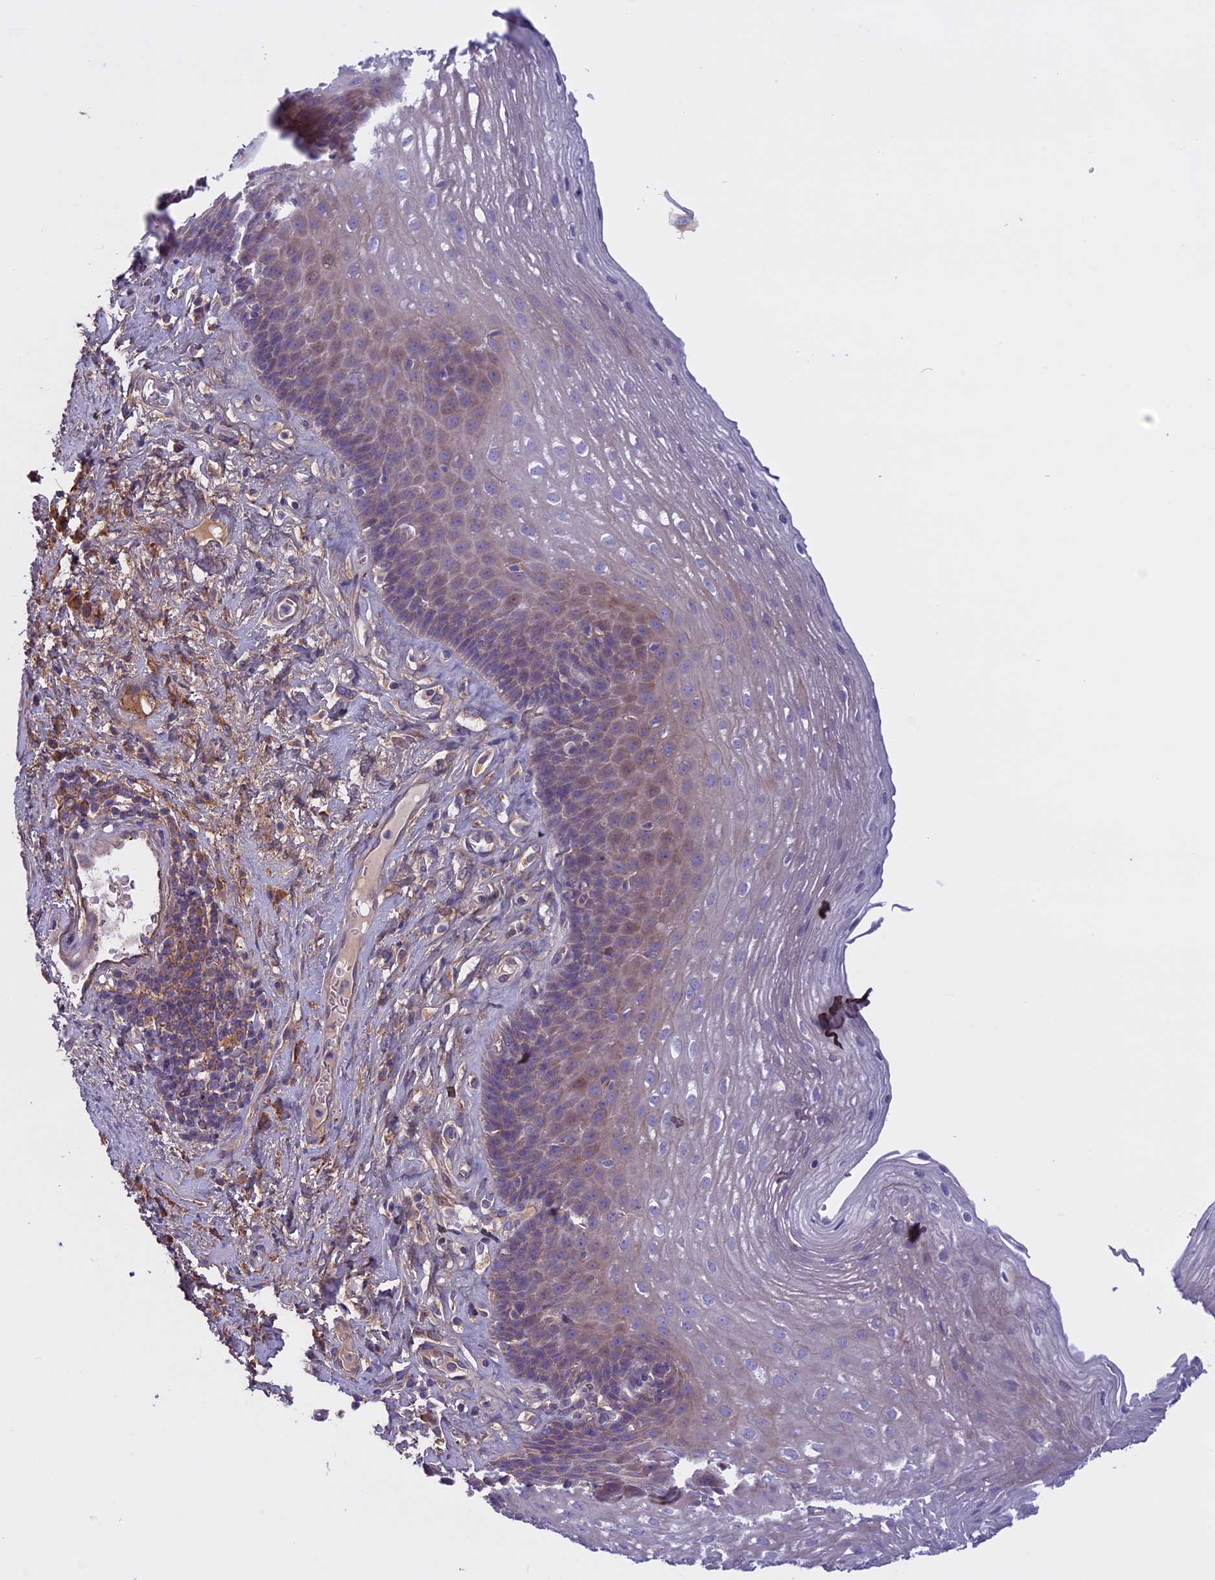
{"staining": {"intensity": "weak", "quantity": "<25%", "location": "cytoplasmic/membranous"}, "tissue": "esophagus", "cell_type": "Squamous epithelial cells", "image_type": "normal", "snomed": [{"axis": "morphology", "description": "Normal tissue, NOS"}, {"axis": "topography", "description": "Esophagus"}], "caption": "Human esophagus stained for a protein using IHC displays no expression in squamous epithelial cells.", "gene": "DCTN5", "patient": {"sex": "female", "age": 66}}